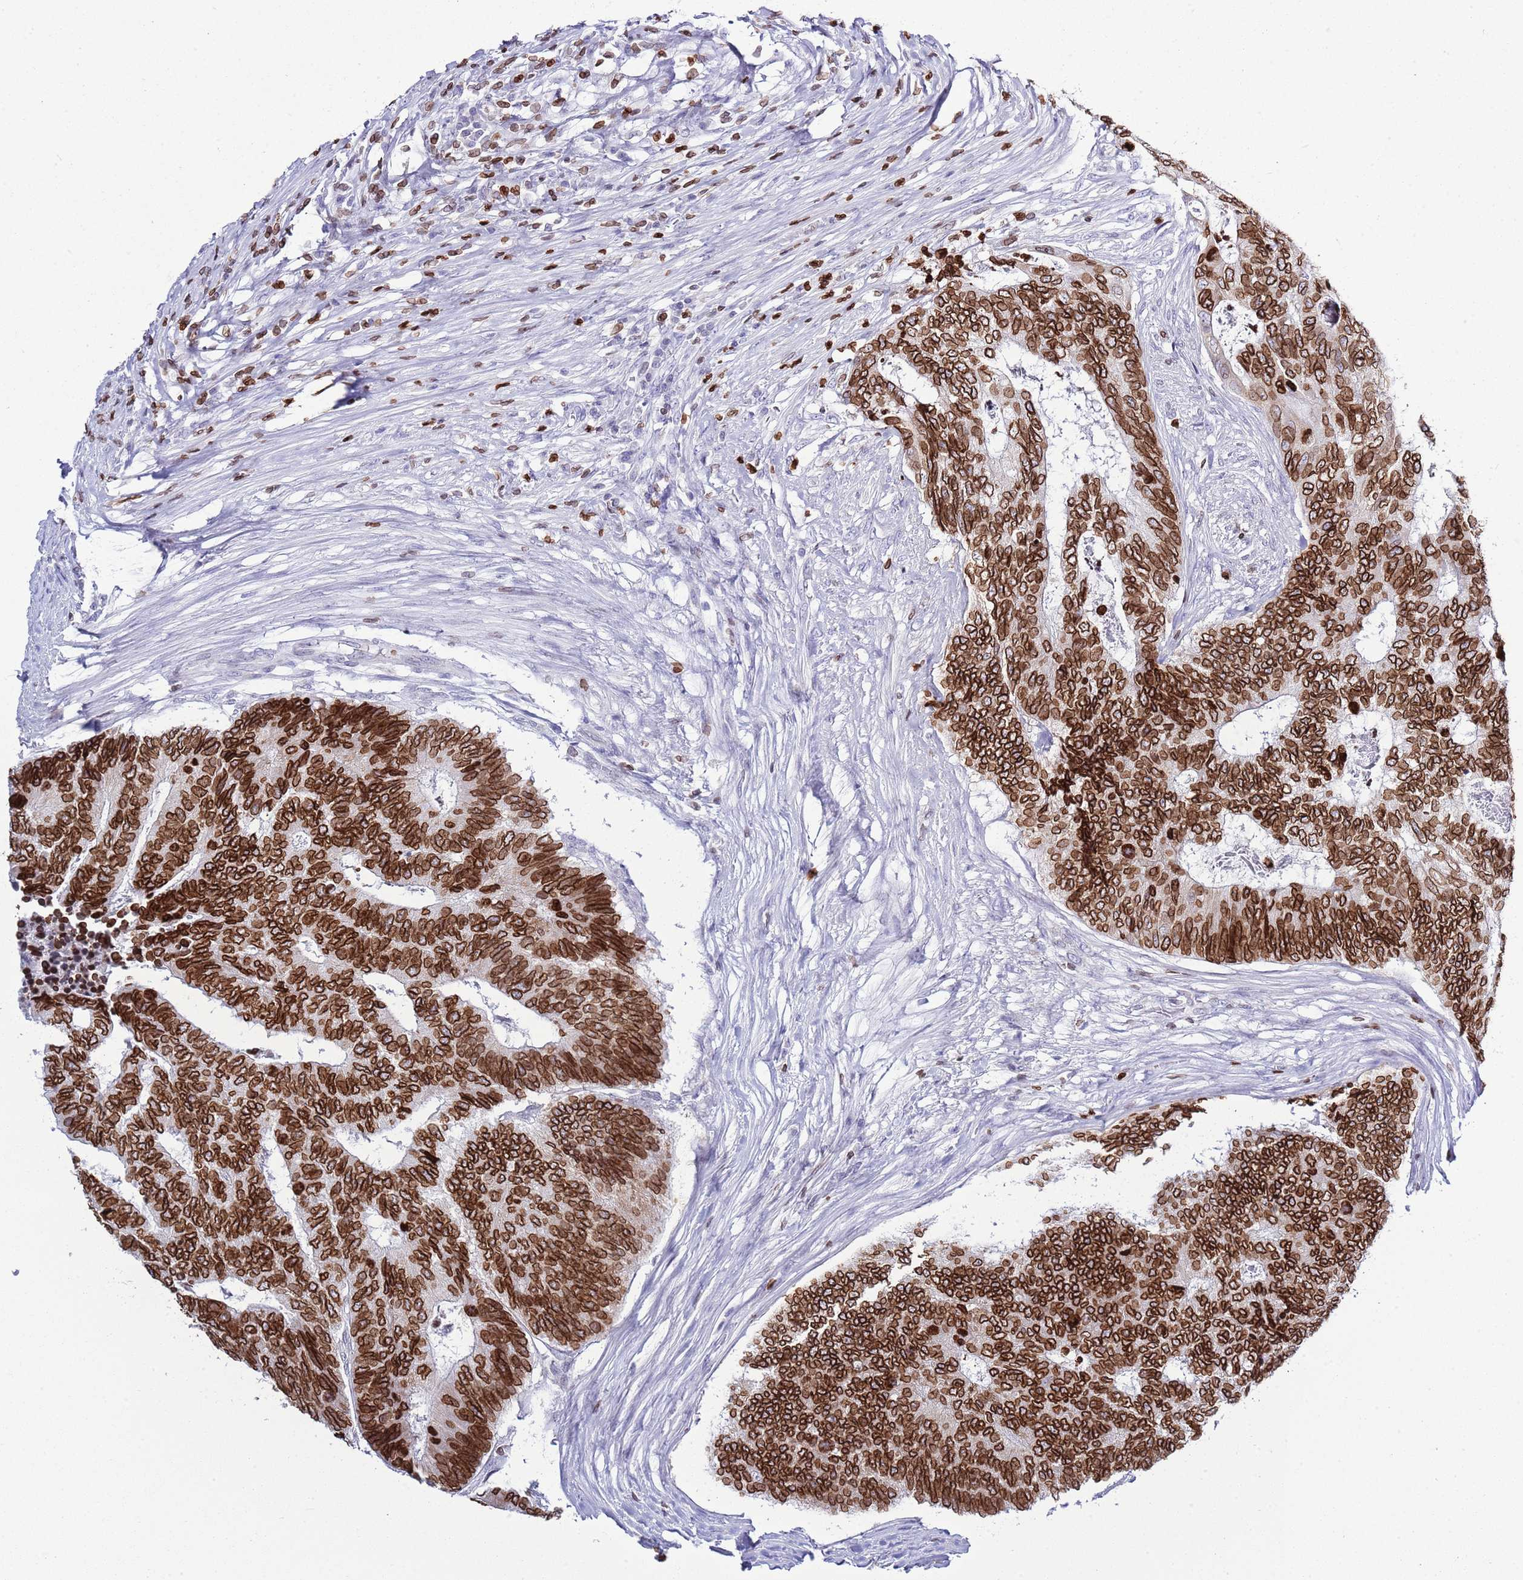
{"staining": {"intensity": "strong", "quantity": ">75%", "location": "cytoplasmic/membranous,nuclear"}, "tissue": "colorectal cancer", "cell_type": "Tumor cells", "image_type": "cancer", "snomed": [{"axis": "morphology", "description": "Adenocarcinoma, NOS"}, {"axis": "topography", "description": "Colon"}], "caption": "Immunohistochemical staining of colorectal adenocarcinoma displays high levels of strong cytoplasmic/membranous and nuclear protein staining in about >75% of tumor cells. (Brightfield microscopy of DAB IHC at high magnification).", "gene": "LBR", "patient": {"sex": "female", "age": 67}}